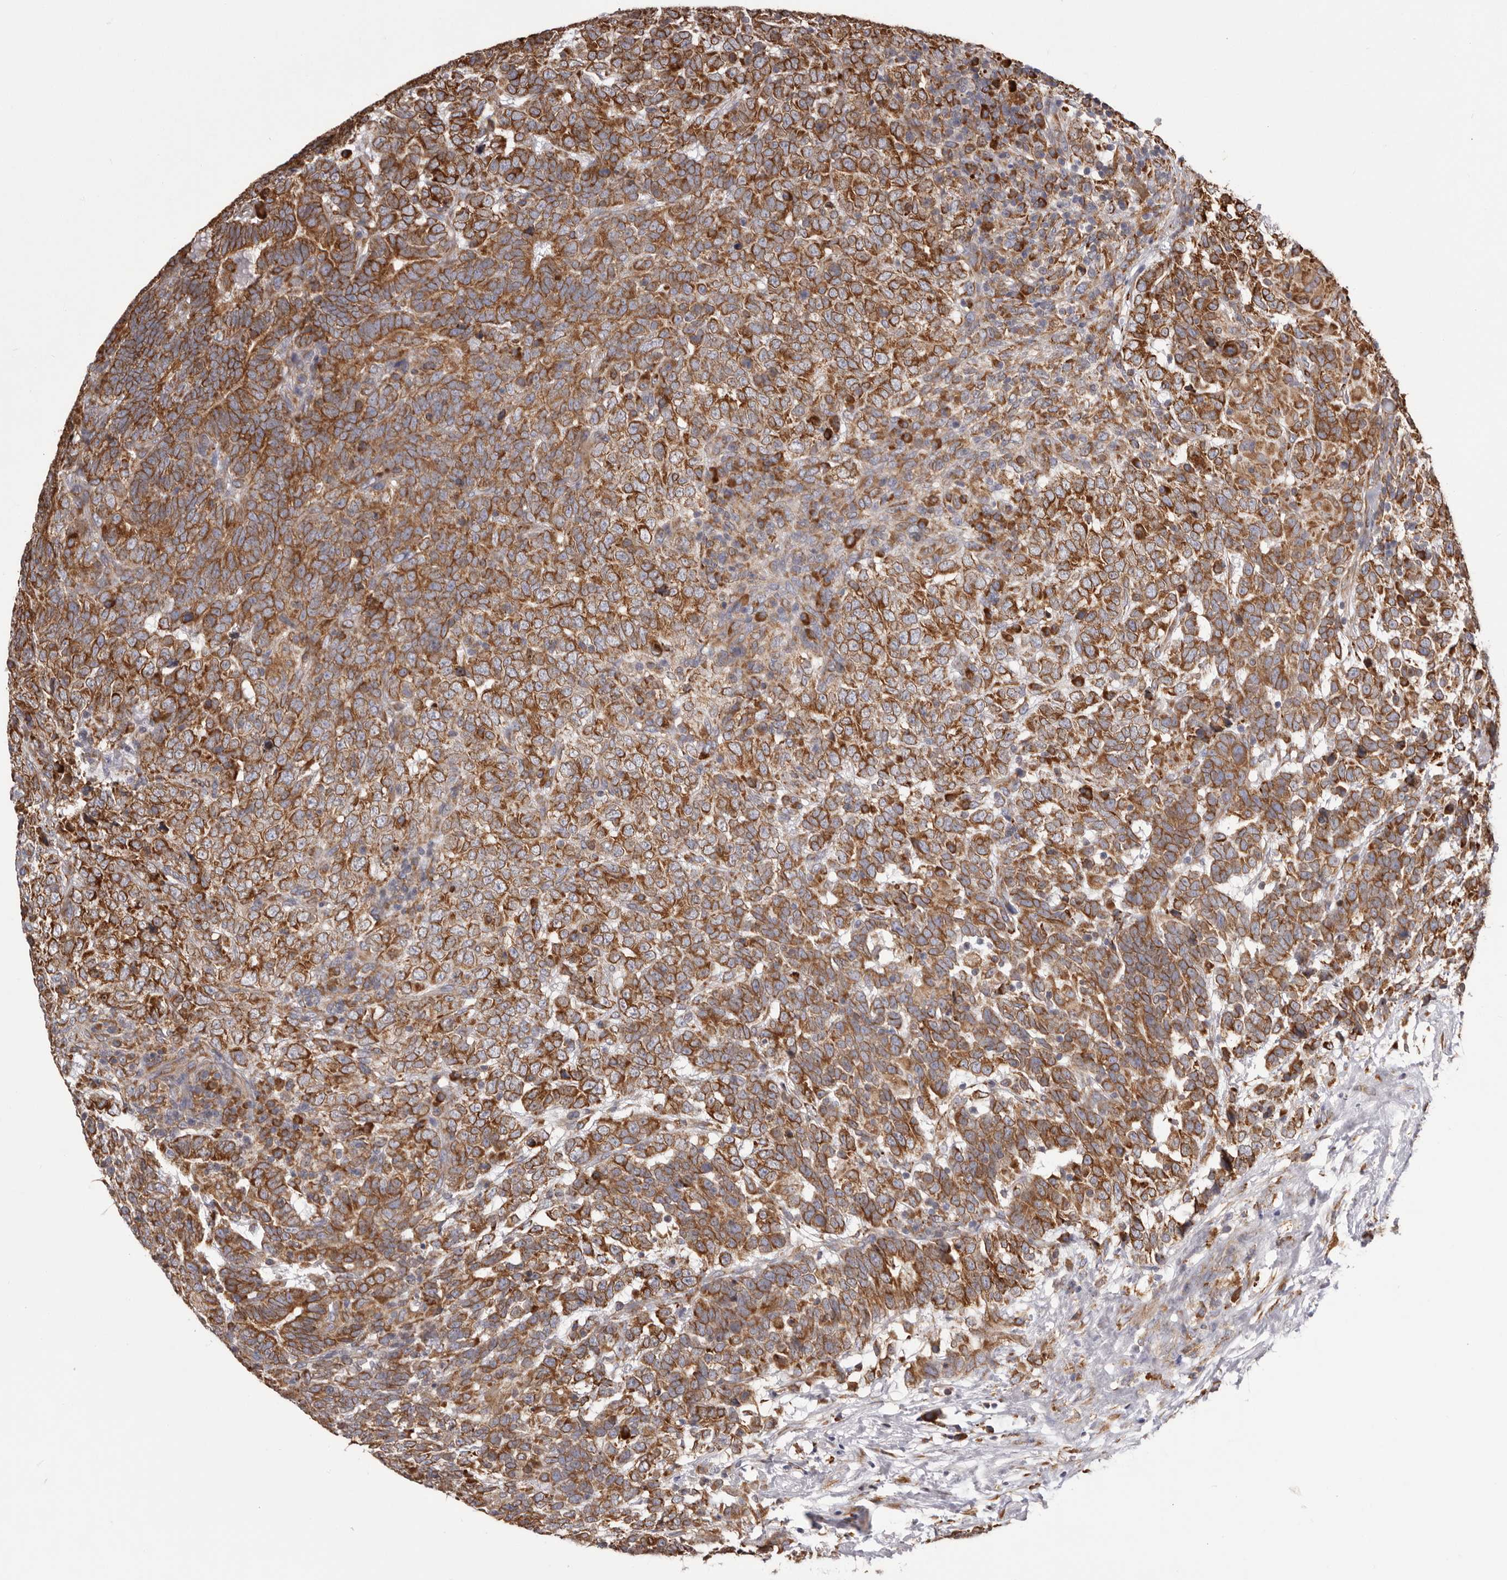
{"staining": {"intensity": "moderate", "quantity": ">75%", "location": "cytoplasmic/membranous"}, "tissue": "testis cancer", "cell_type": "Tumor cells", "image_type": "cancer", "snomed": [{"axis": "morphology", "description": "Carcinoma, Embryonal, NOS"}, {"axis": "topography", "description": "Testis"}], "caption": "Immunohistochemical staining of testis cancer (embryonal carcinoma) reveals moderate cytoplasmic/membranous protein expression in approximately >75% of tumor cells. (brown staining indicates protein expression, while blue staining denotes nuclei).", "gene": "QRSL1", "patient": {"sex": "male", "age": 26}}